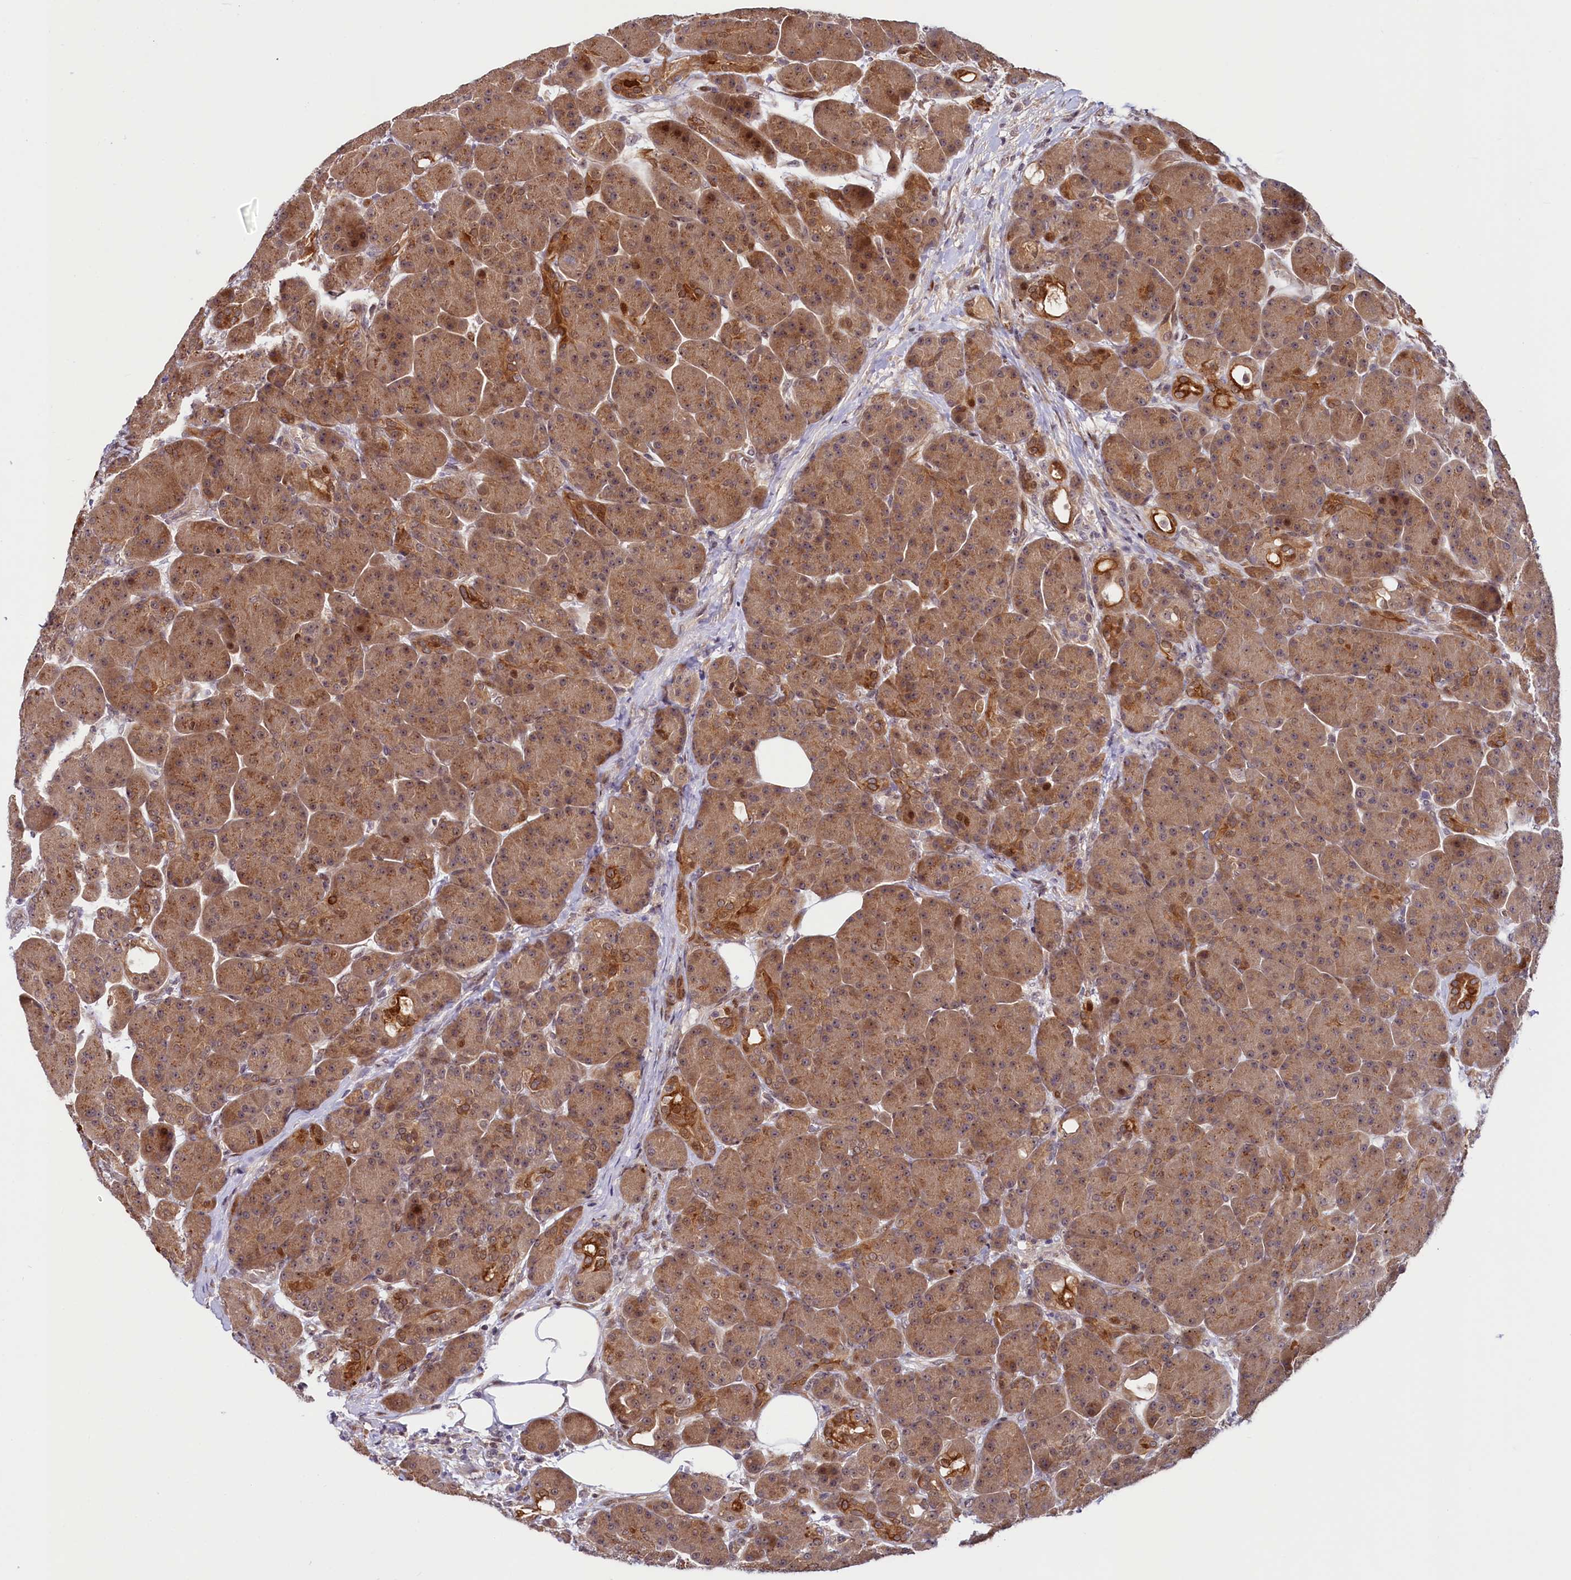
{"staining": {"intensity": "moderate", "quantity": ">75%", "location": "cytoplasmic/membranous"}, "tissue": "pancreas", "cell_type": "Exocrine glandular cells", "image_type": "normal", "snomed": [{"axis": "morphology", "description": "Normal tissue, NOS"}, {"axis": "topography", "description": "Pancreas"}], "caption": "Immunohistochemistry (IHC) (DAB) staining of unremarkable human pancreas exhibits moderate cytoplasmic/membranous protein staining in approximately >75% of exocrine glandular cells. (Brightfield microscopy of DAB IHC at high magnification).", "gene": "N4BP2L1", "patient": {"sex": "male", "age": 63}}